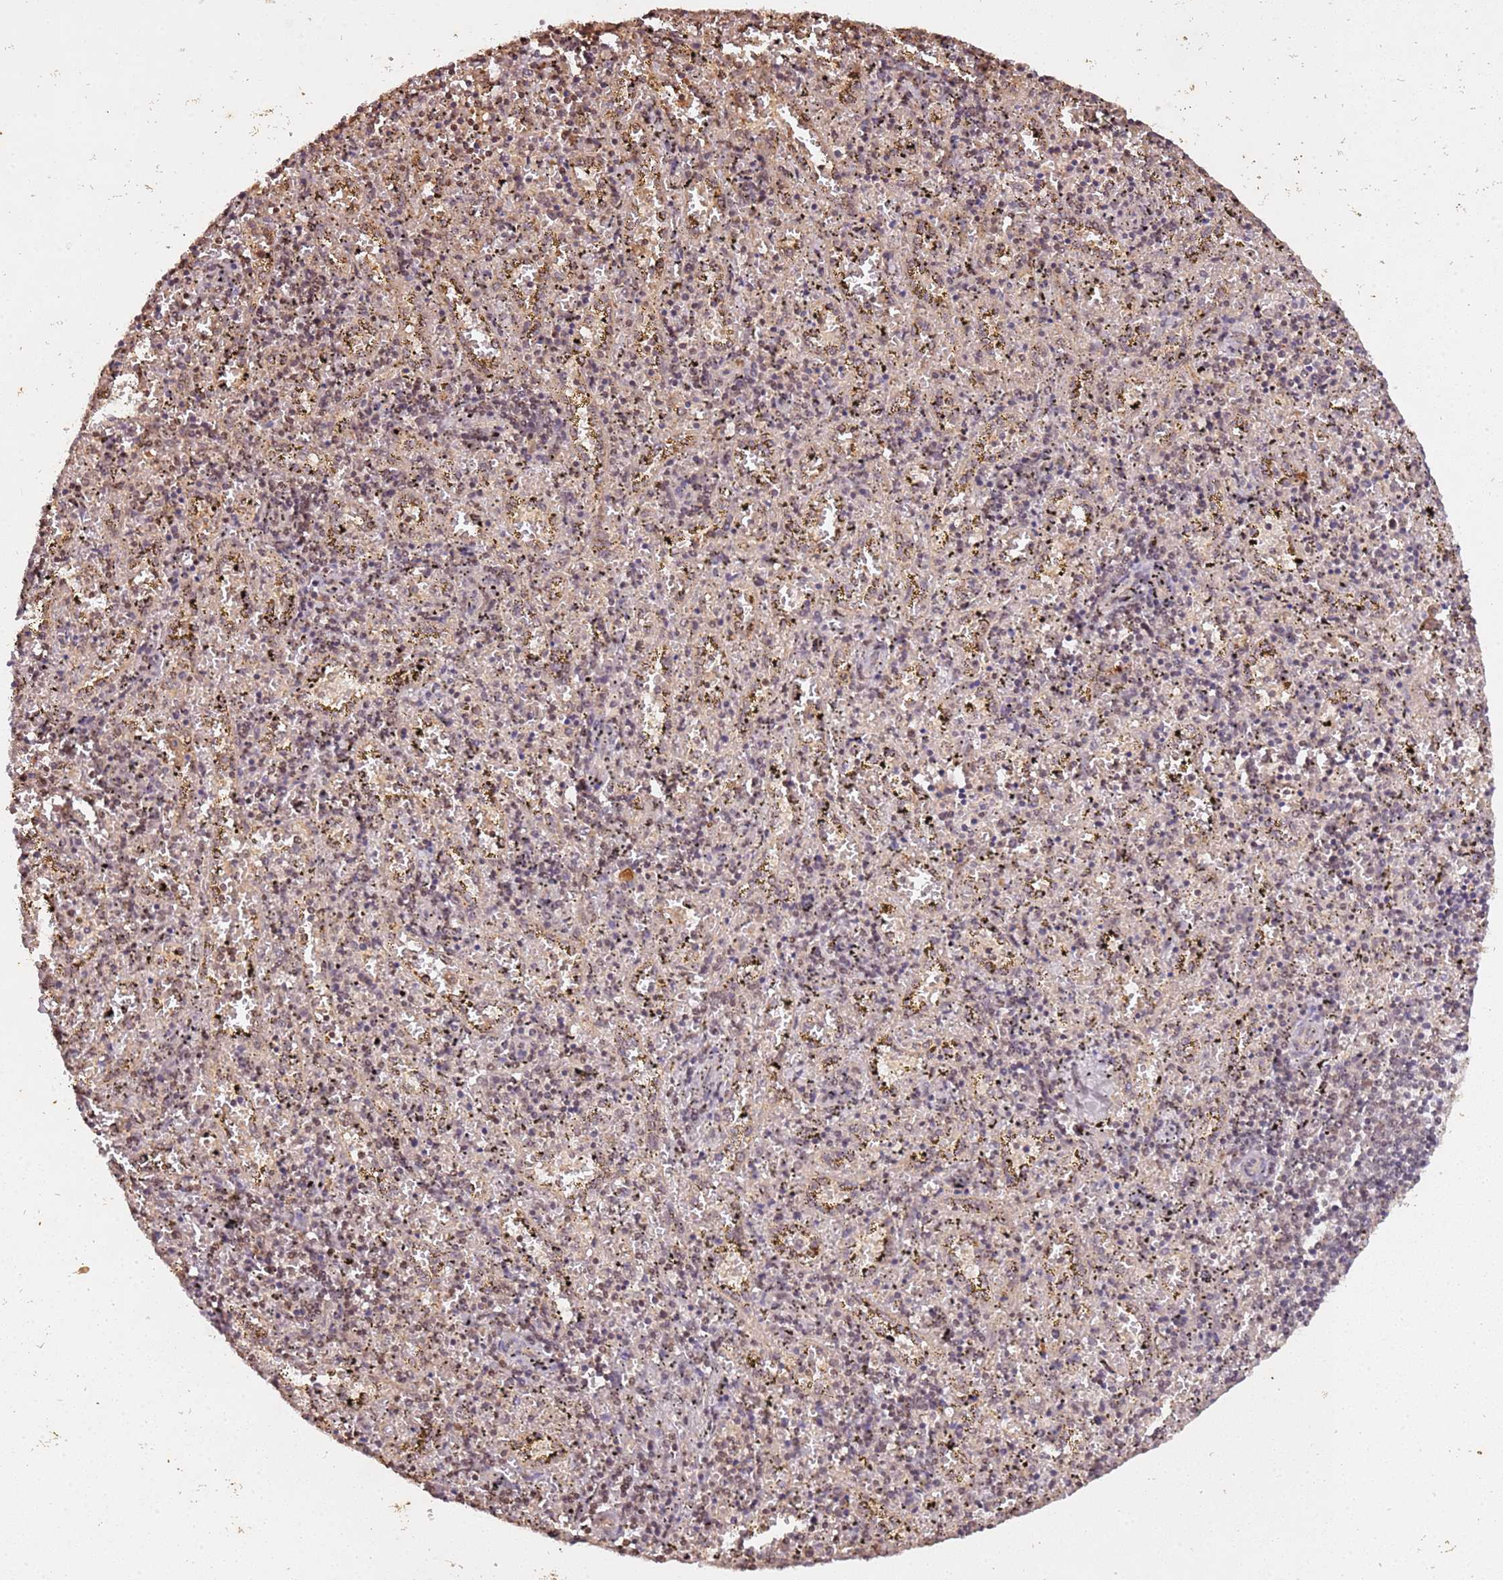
{"staining": {"intensity": "weak", "quantity": "25%-75%", "location": "nuclear"}, "tissue": "spleen", "cell_type": "Cells in red pulp", "image_type": "normal", "snomed": [{"axis": "morphology", "description": "Normal tissue, NOS"}, {"axis": "topography", "description": "Spleen"}], "caption": "High-power microscopy captured an immunohistochemistry micrograph of unremarkable spleen, revealing weak nuclear positivity in approximately 25%-75% of cells in red pulp.", "gene": "COL1A2", "patient": {"sex": "male", "age": 11}}